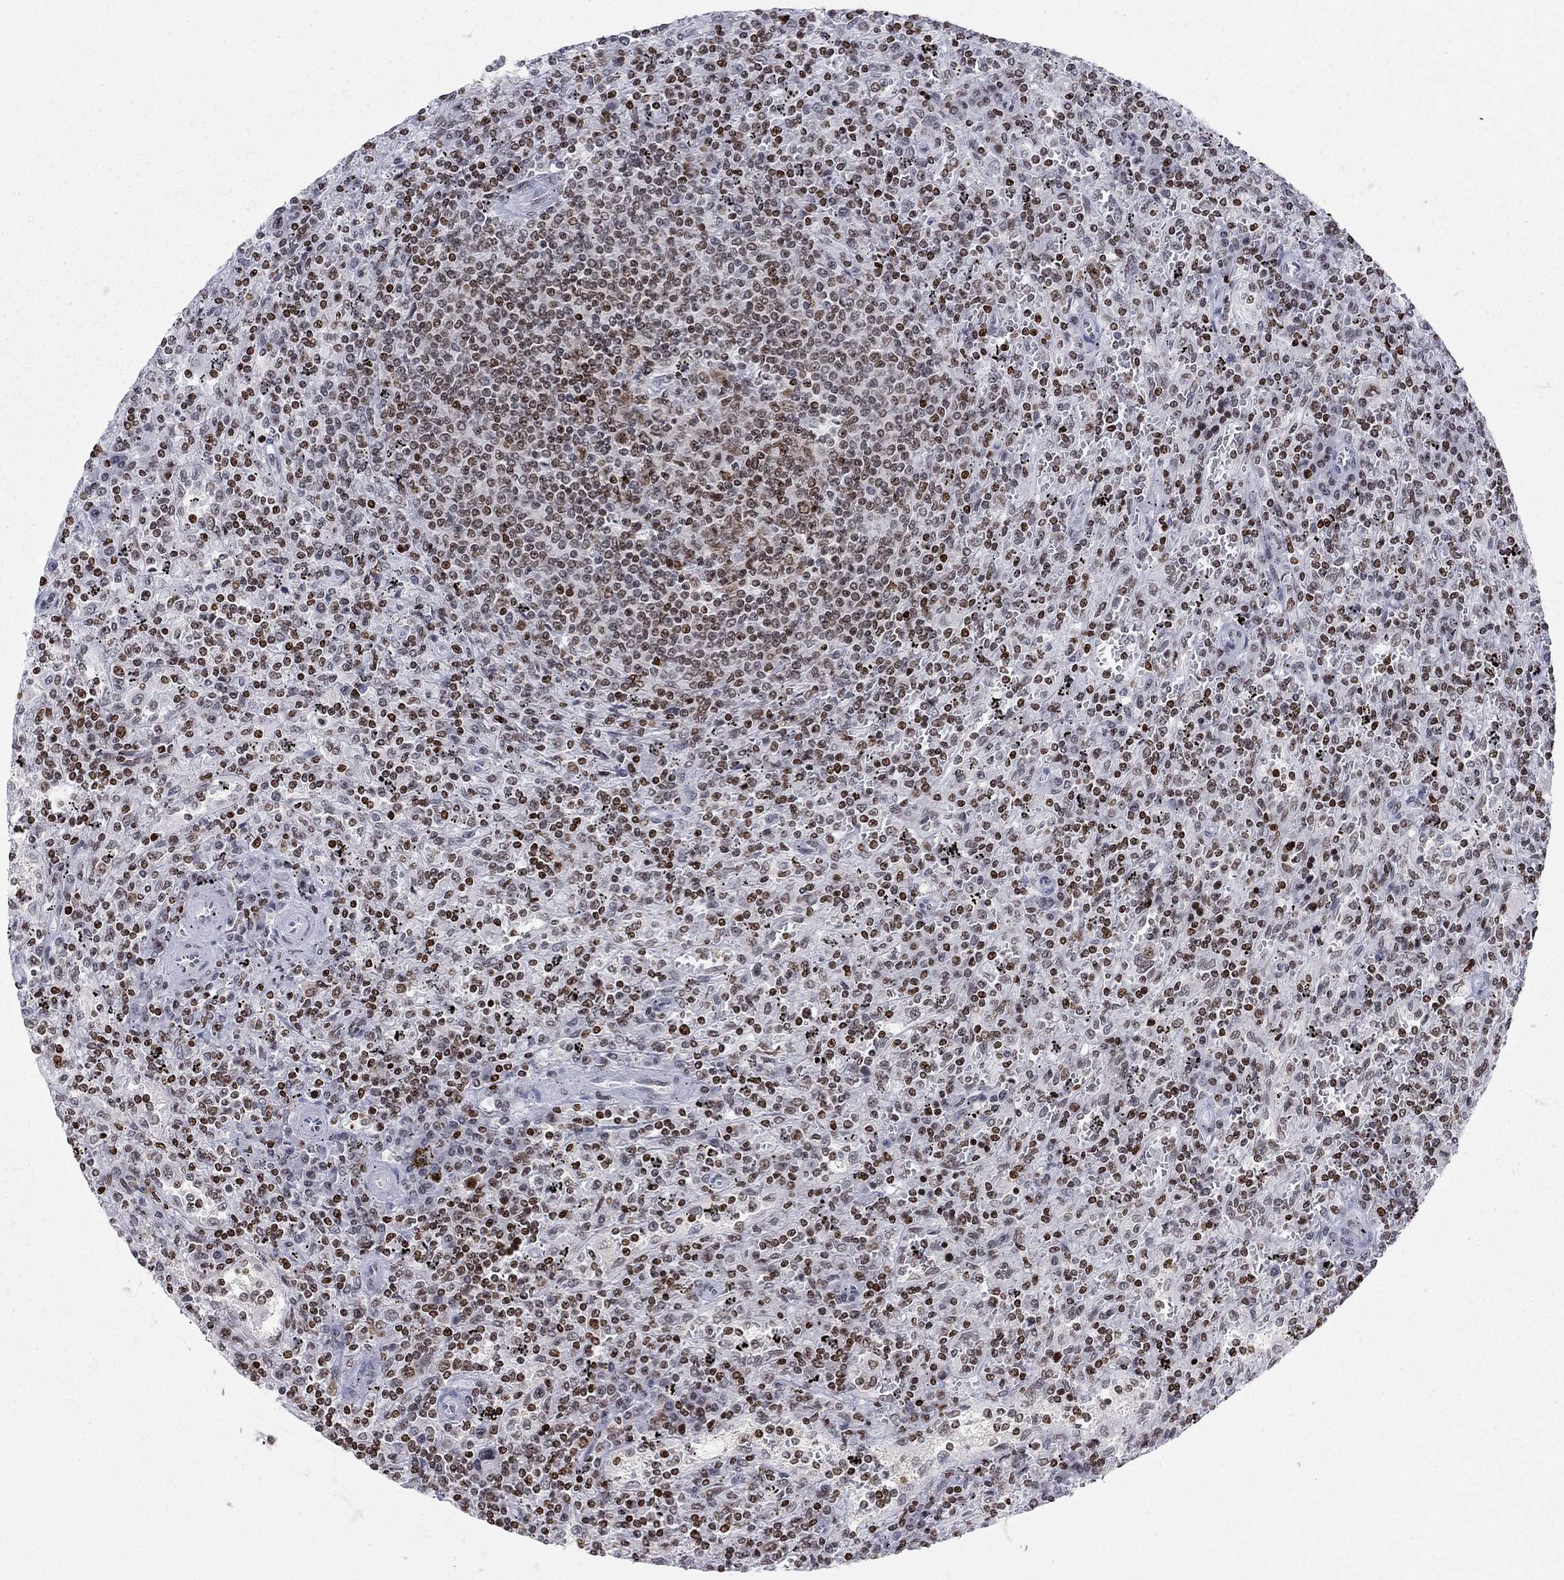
{"staining": {"intensity": "moderate", "quantity": "<25%", "location": "nuclear"}, "tissue": "lymphoma", "cell_type": "Tumor cells", "image_type": "cancer", "snomed": [{"axis": "morphology", "description": "Malignant lymphoma, non-Hodgkin's type, Low grade"}, {"axis": "topography", "description": "Spleen"}], "caption": "IHC of human low-grade malignant lymphoma, non-Hodgkin's type displays low levels of moderate nuclear positivity in approximately <25% of tumor cells.", "gene": "H2AX", "patient": {"sex": "male", "age": 62}}